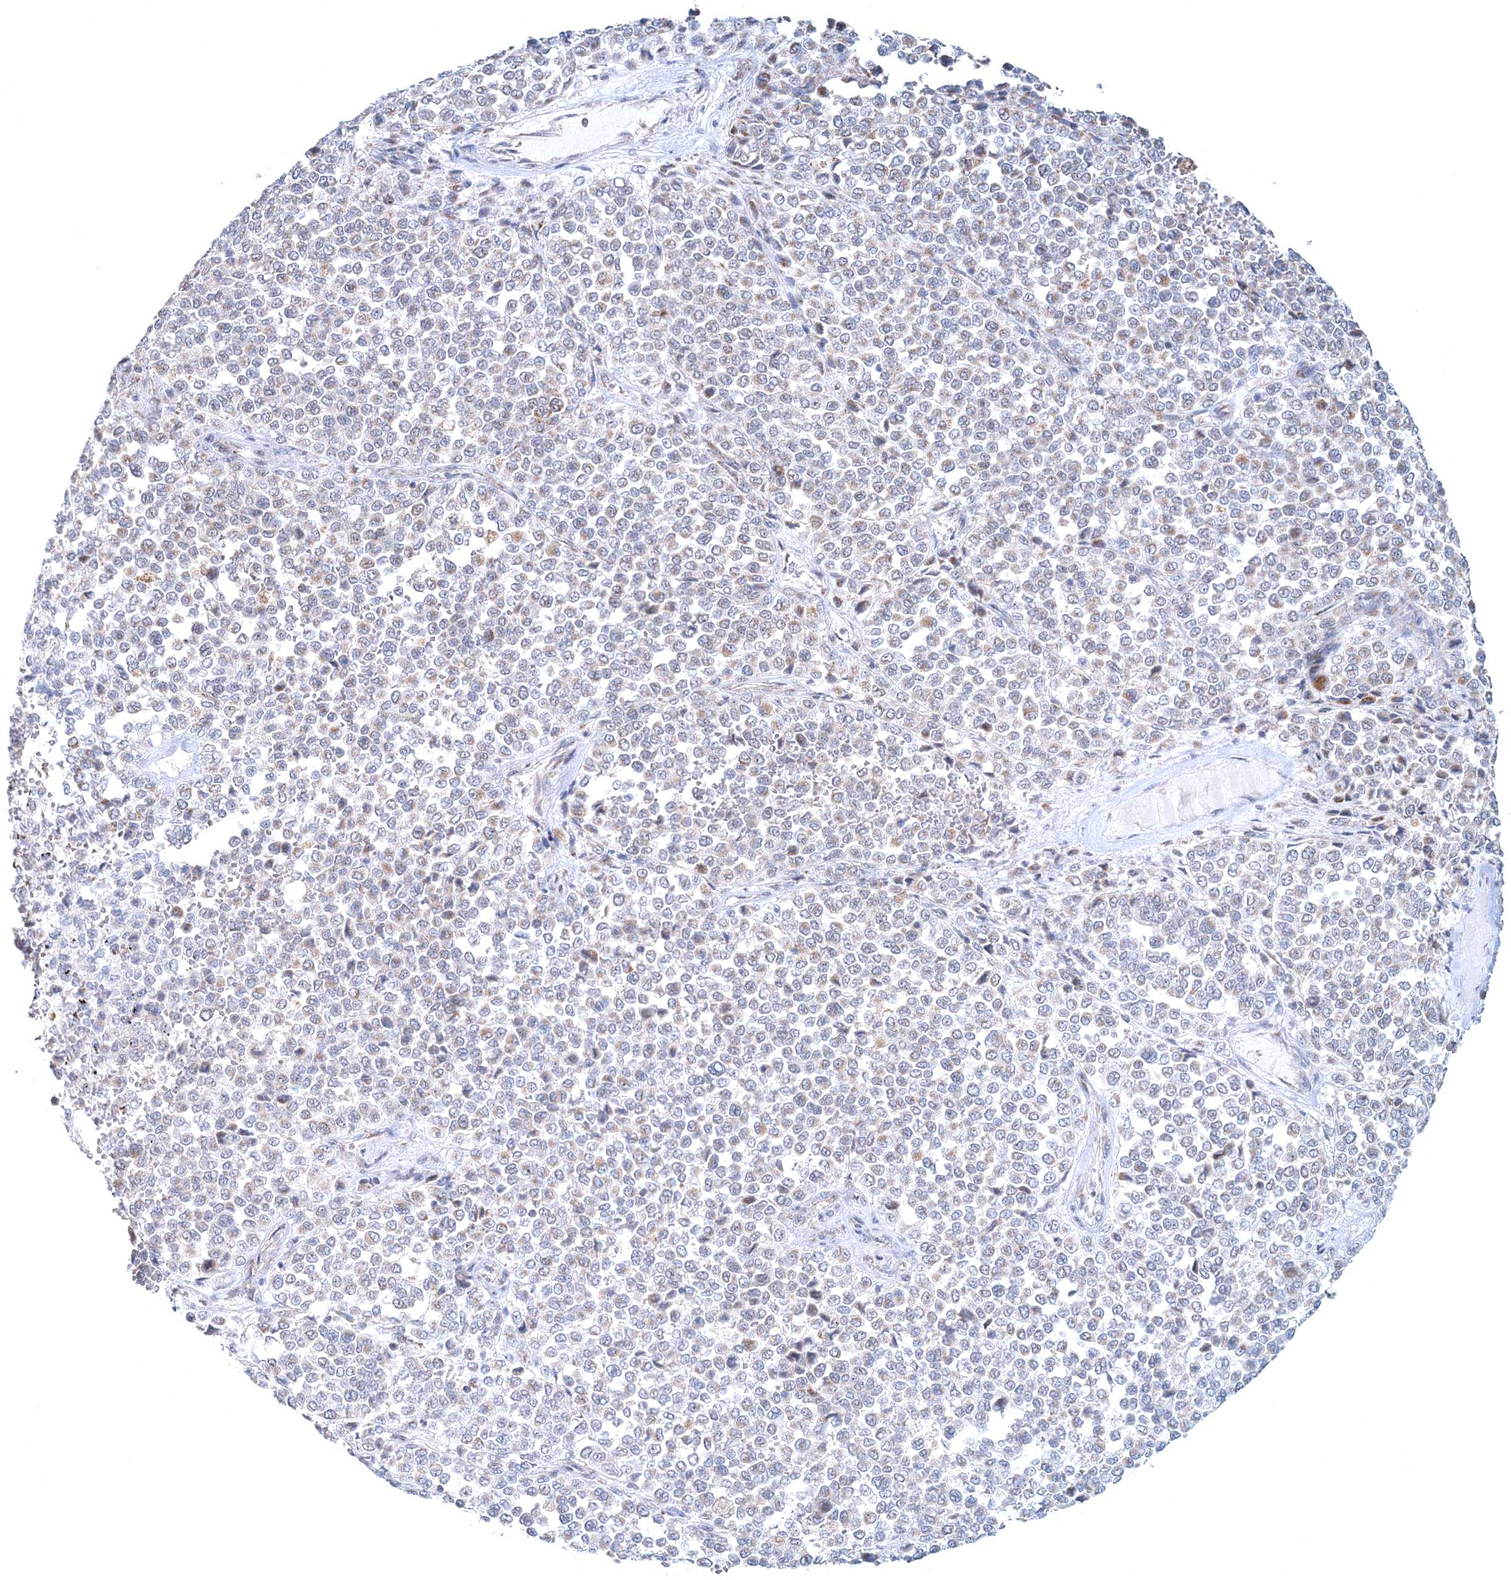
{"staining": {"intensity": "negative", "quantity": "none", "location": "none"}, "tissue": "melanoma", "cell_type": "Tumor cells", "image_type": "cancer", "snomed": [{"axis": "morphology", "description": "Malignant melanoma, Metastatic site"}, {"axis": "topography", "description": "Pancreas"}], "caption": "An image of human melanoma is negative for staining in tumor cells.", "gene": "RNF150", "patient": {"sex": "female", "age": 30}}